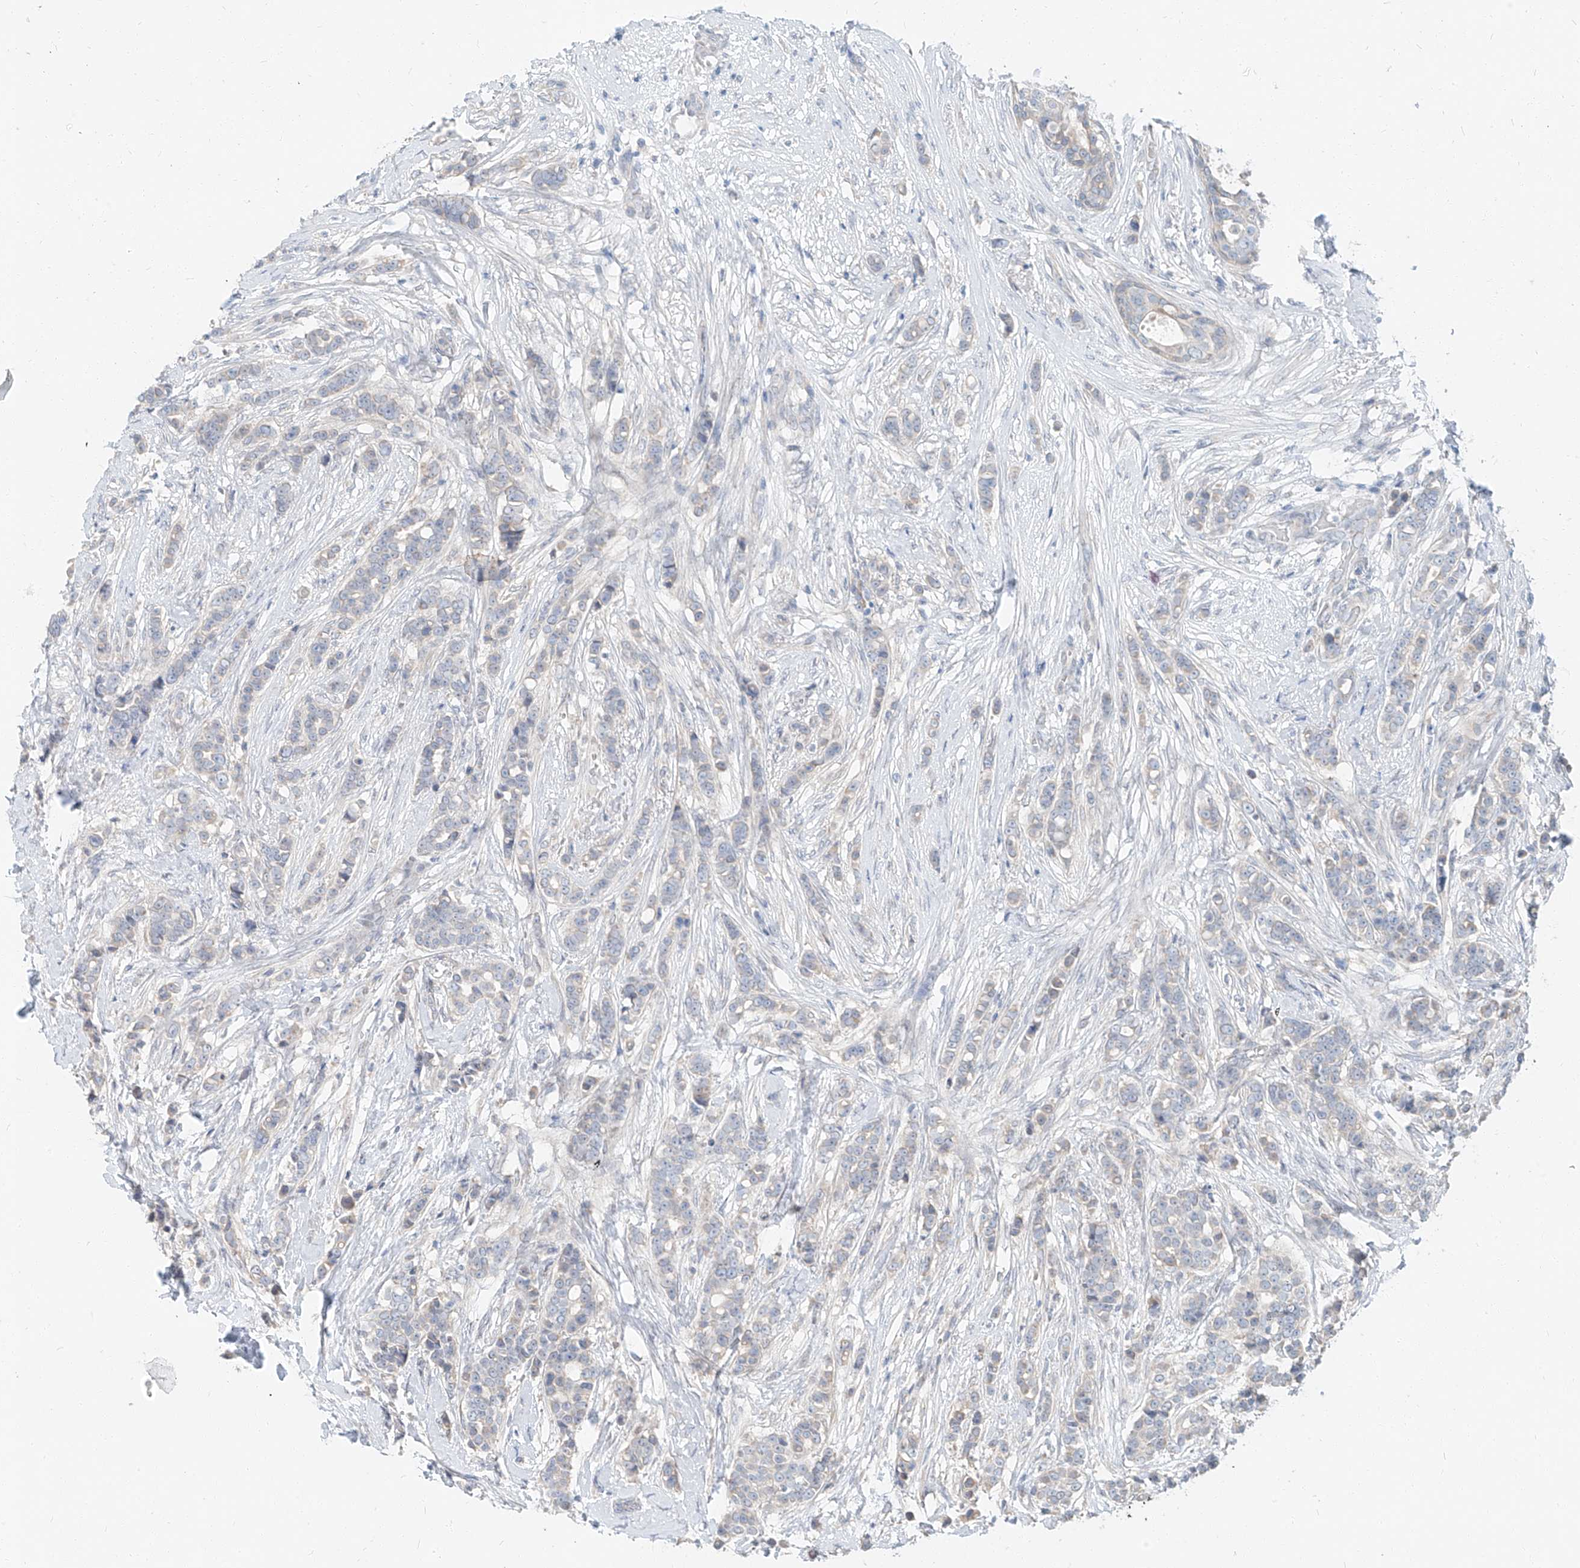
{"staining": {"intensity": "negative", "quantity": "none", "location": "none"}, "tissue": "breast cancer", "cell_type": "Tumor cells", "image_type": "cancer", "snomed": [{"axis": "morphology", "description": "Lobular carcinoma"}, {"axis": "topography", "description": "Breast"}], "caption": "Tumor cells show no significant expression in breast lobular carcinoma.", "gene": "STX19", "patient": {"sex": "female", "age": 51}}